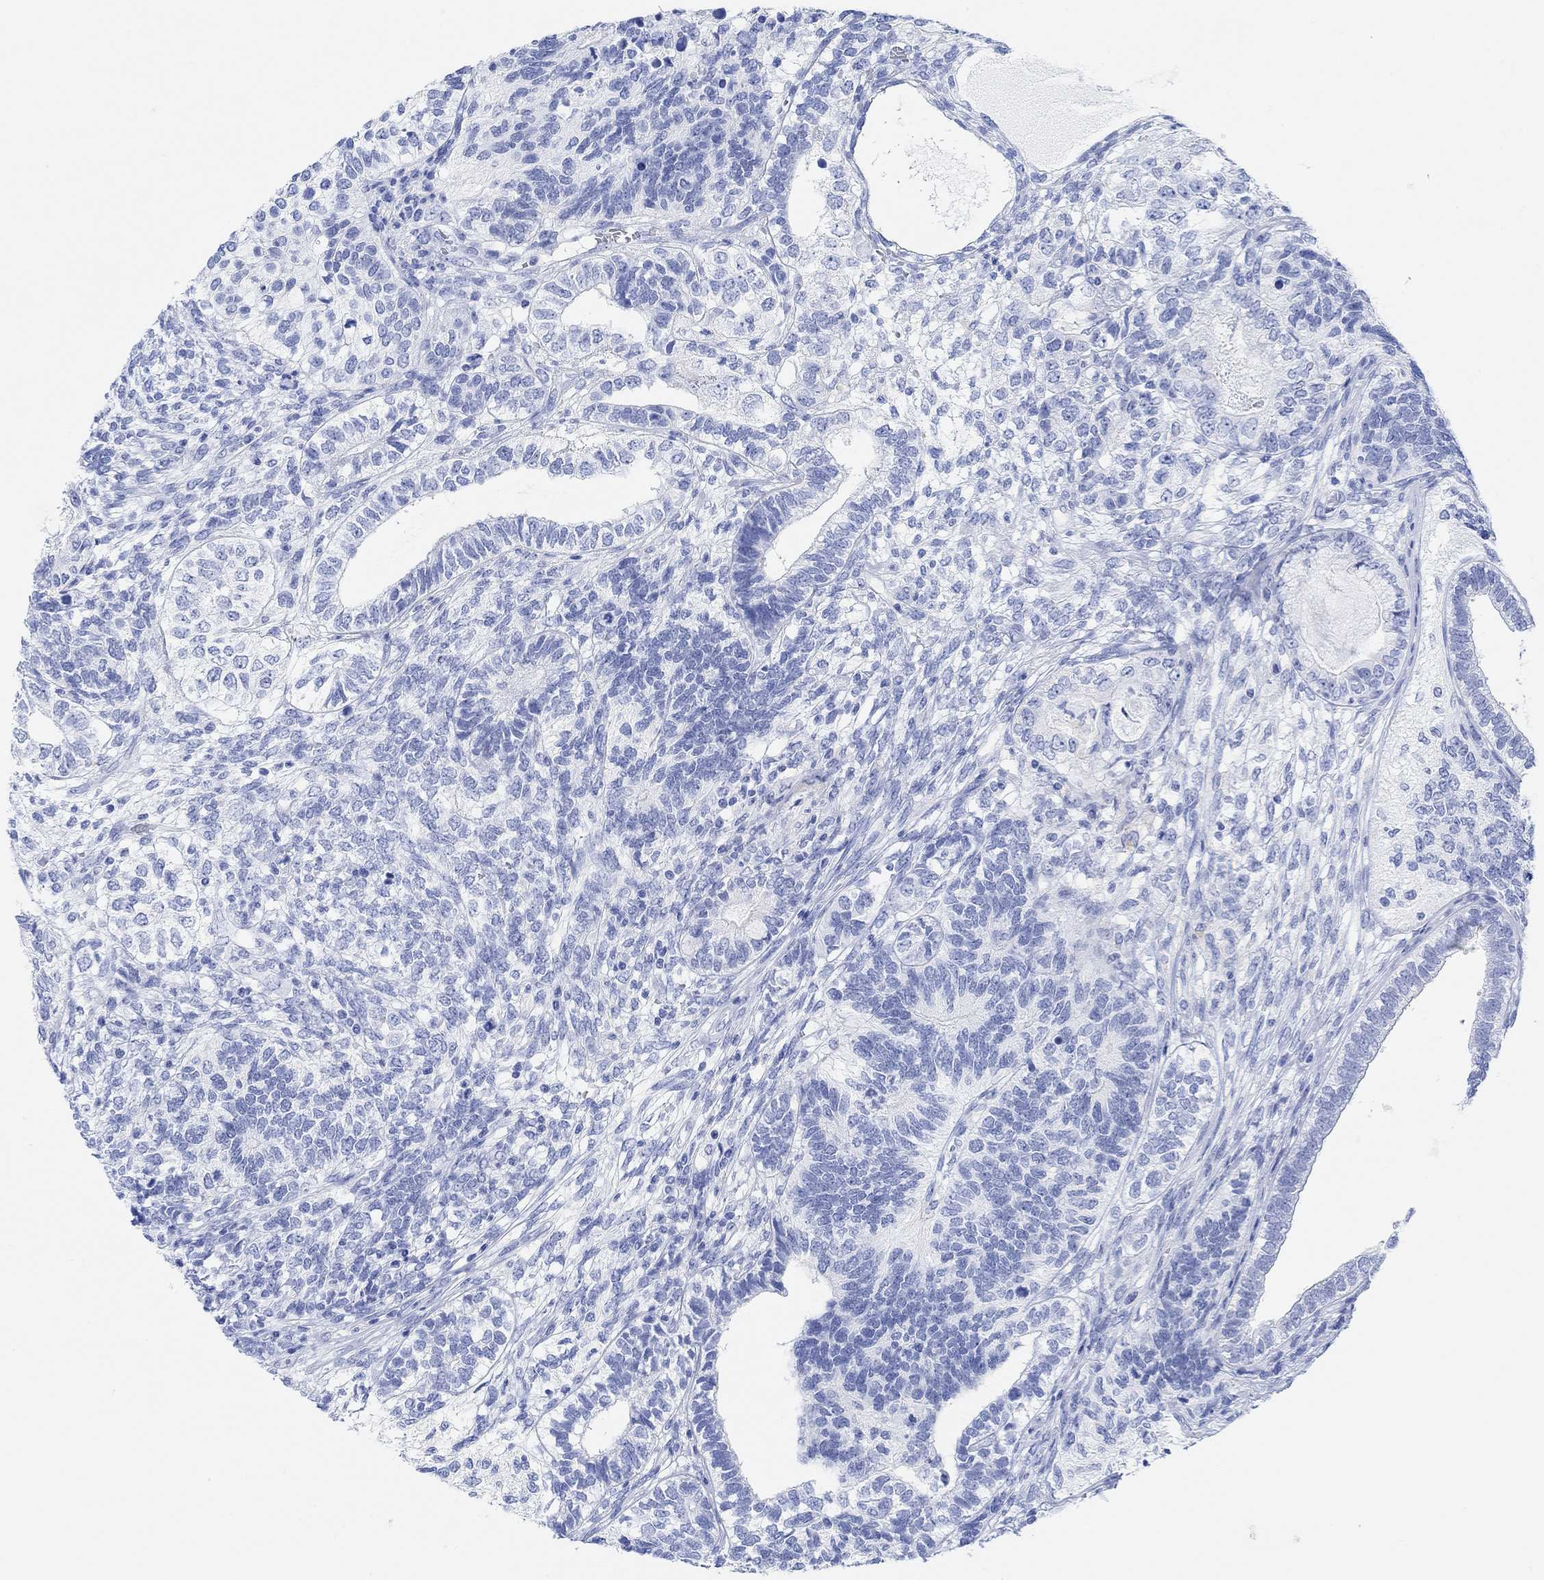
{"staining": {"intensity": "negative", "quantity": "none", "location": "none"}, "tissue": "testis cancer", "cell_type": "Tumor cells", "image_type": "cancer", "snomed": [{"axis": "morphology", "description": "Seminoma, NOS"}, {"axis": "morphology", "description": "Carcinoma, Embryonal, NOS"}, {"axis": "topography", "description": "Testis"}], "caption": "A high-resolution micrograph shows immunohistochemistry (IHC) staining of testis seminoma, which displays no significant expression in tumor cells. The staining was performed using DAB to visualize the protein expression in brown, while the nuclei were stained in blue with hematoxylin (Magnification: 20x).", "gene": "ANKRD33", "patient": {"sex": "male", "age": 41}}